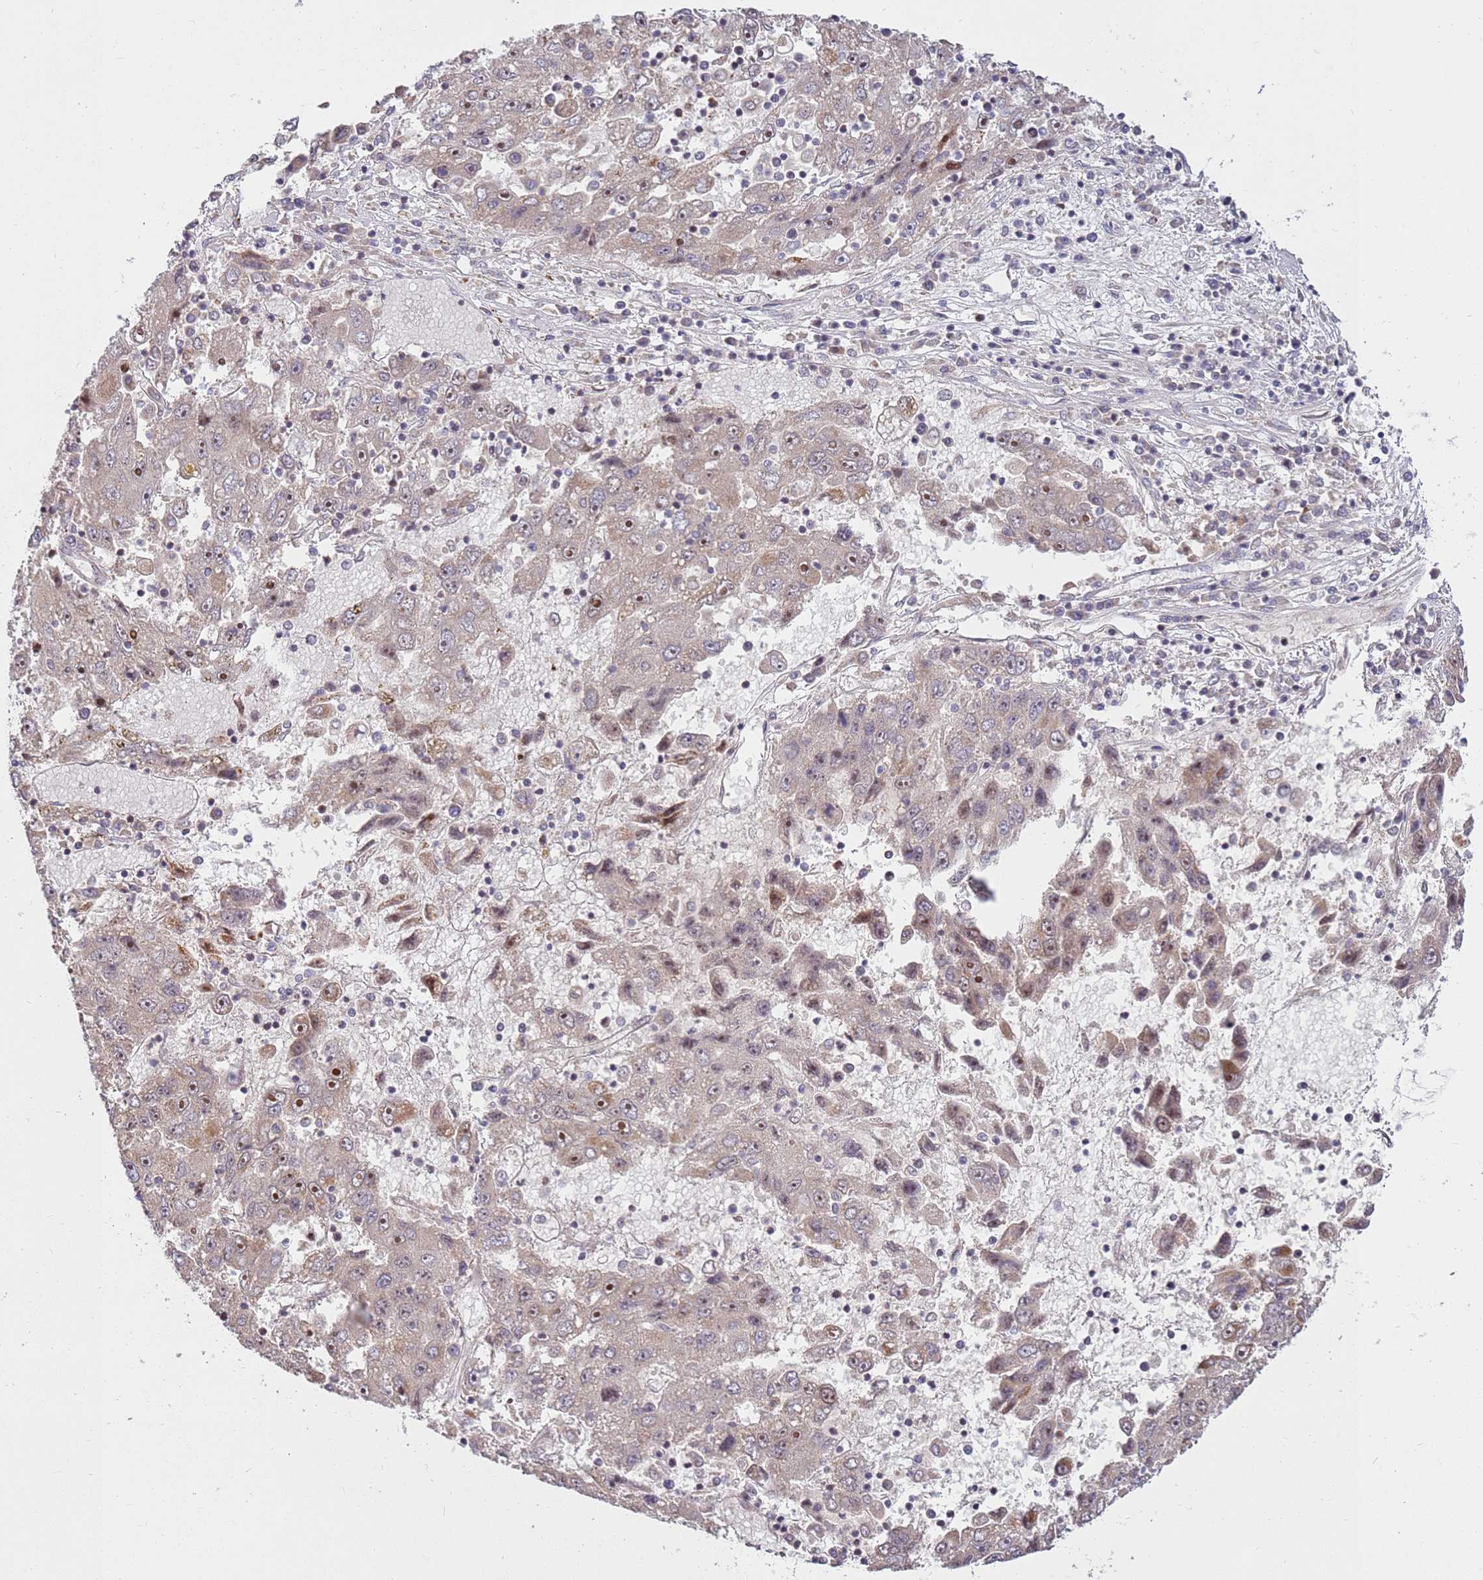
{"staining": {"intensity": "moderate", "quantity": "<25%", "location": "cytoplasmic/membranous,nuclear"}, "tissue": "liver cancer", "cell_type": "Tumor cells", "image_type": "cancer", "snomed": [{"axis": "morphology", "description": "Carcinoma, Hepatocellular, NOS"}, {"axis": "topography", "description": "Liver"}], "caption": "The image demonstrates immunohistochemical staining of liver cancer. There is moderate cytoplasmic/membranous and nuclear expression is appreciated in about <25% of tumor cells.", "gene": "KIF25", "patient": {"sex": "male", "age": 49}}